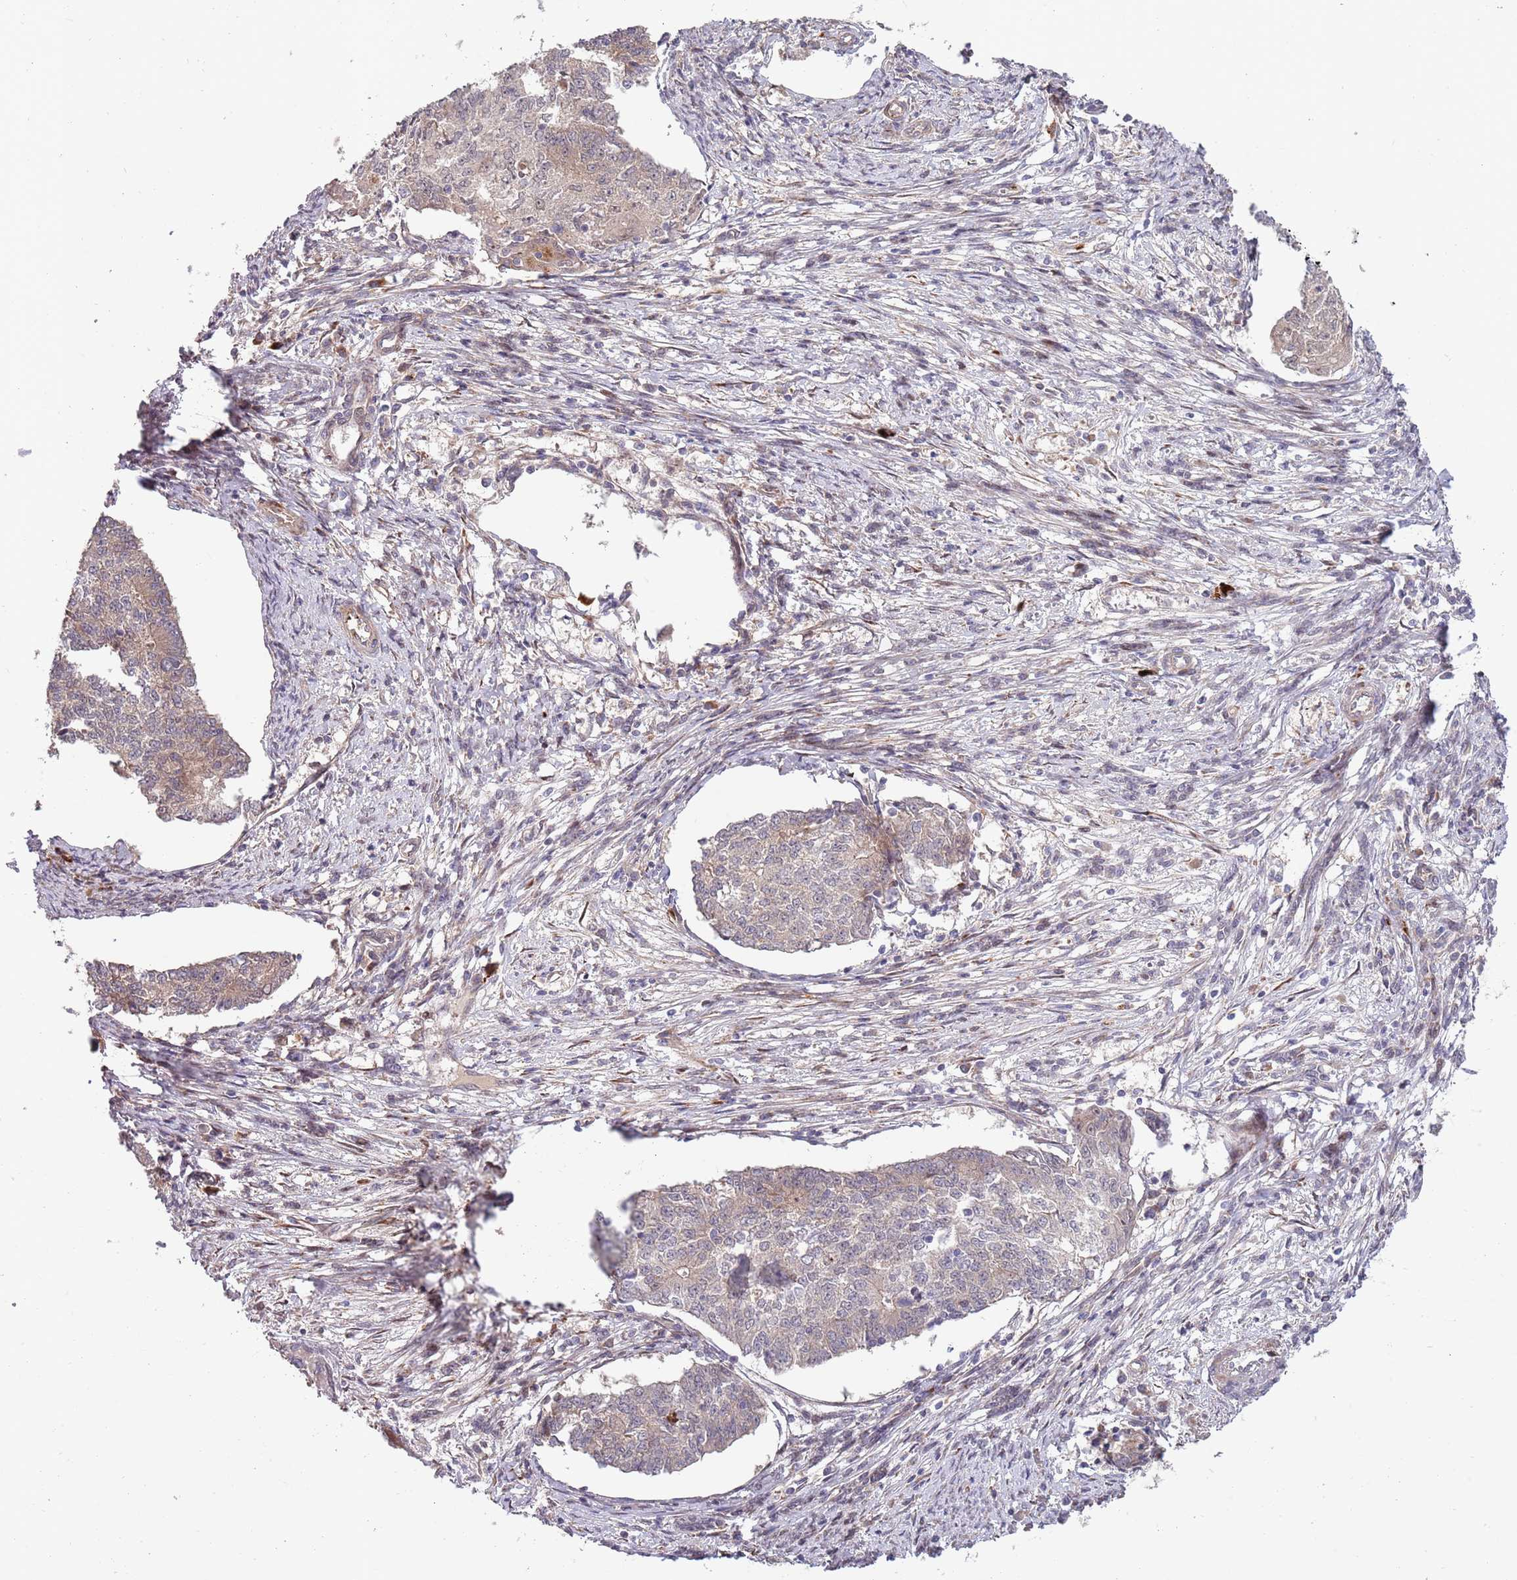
{"staining": {"intensity": "weak", "quantity": "25%-75%", "location": "cytoplasmic/membranous"}, "tissue": "endometrial cancer", "cell_type": "Tumor cells", "image_type": "cancer", "snomed": [{"axis": "morphology", "description": "Adenocarcinoma, NOS"}, {"axis": "topography", "description": "Endometrium"}], "caption": "An immunohistochemistry (IHC) histopathology image of neoplastic tissue is shown. Protein staining in brown labels weak cytoplasmic/membranous positivity in endometrial cancer (adenocarcinoma) within tumor cells.", "gene": "NT5DC4", "patient": {"sex": "female", "age": 56}}